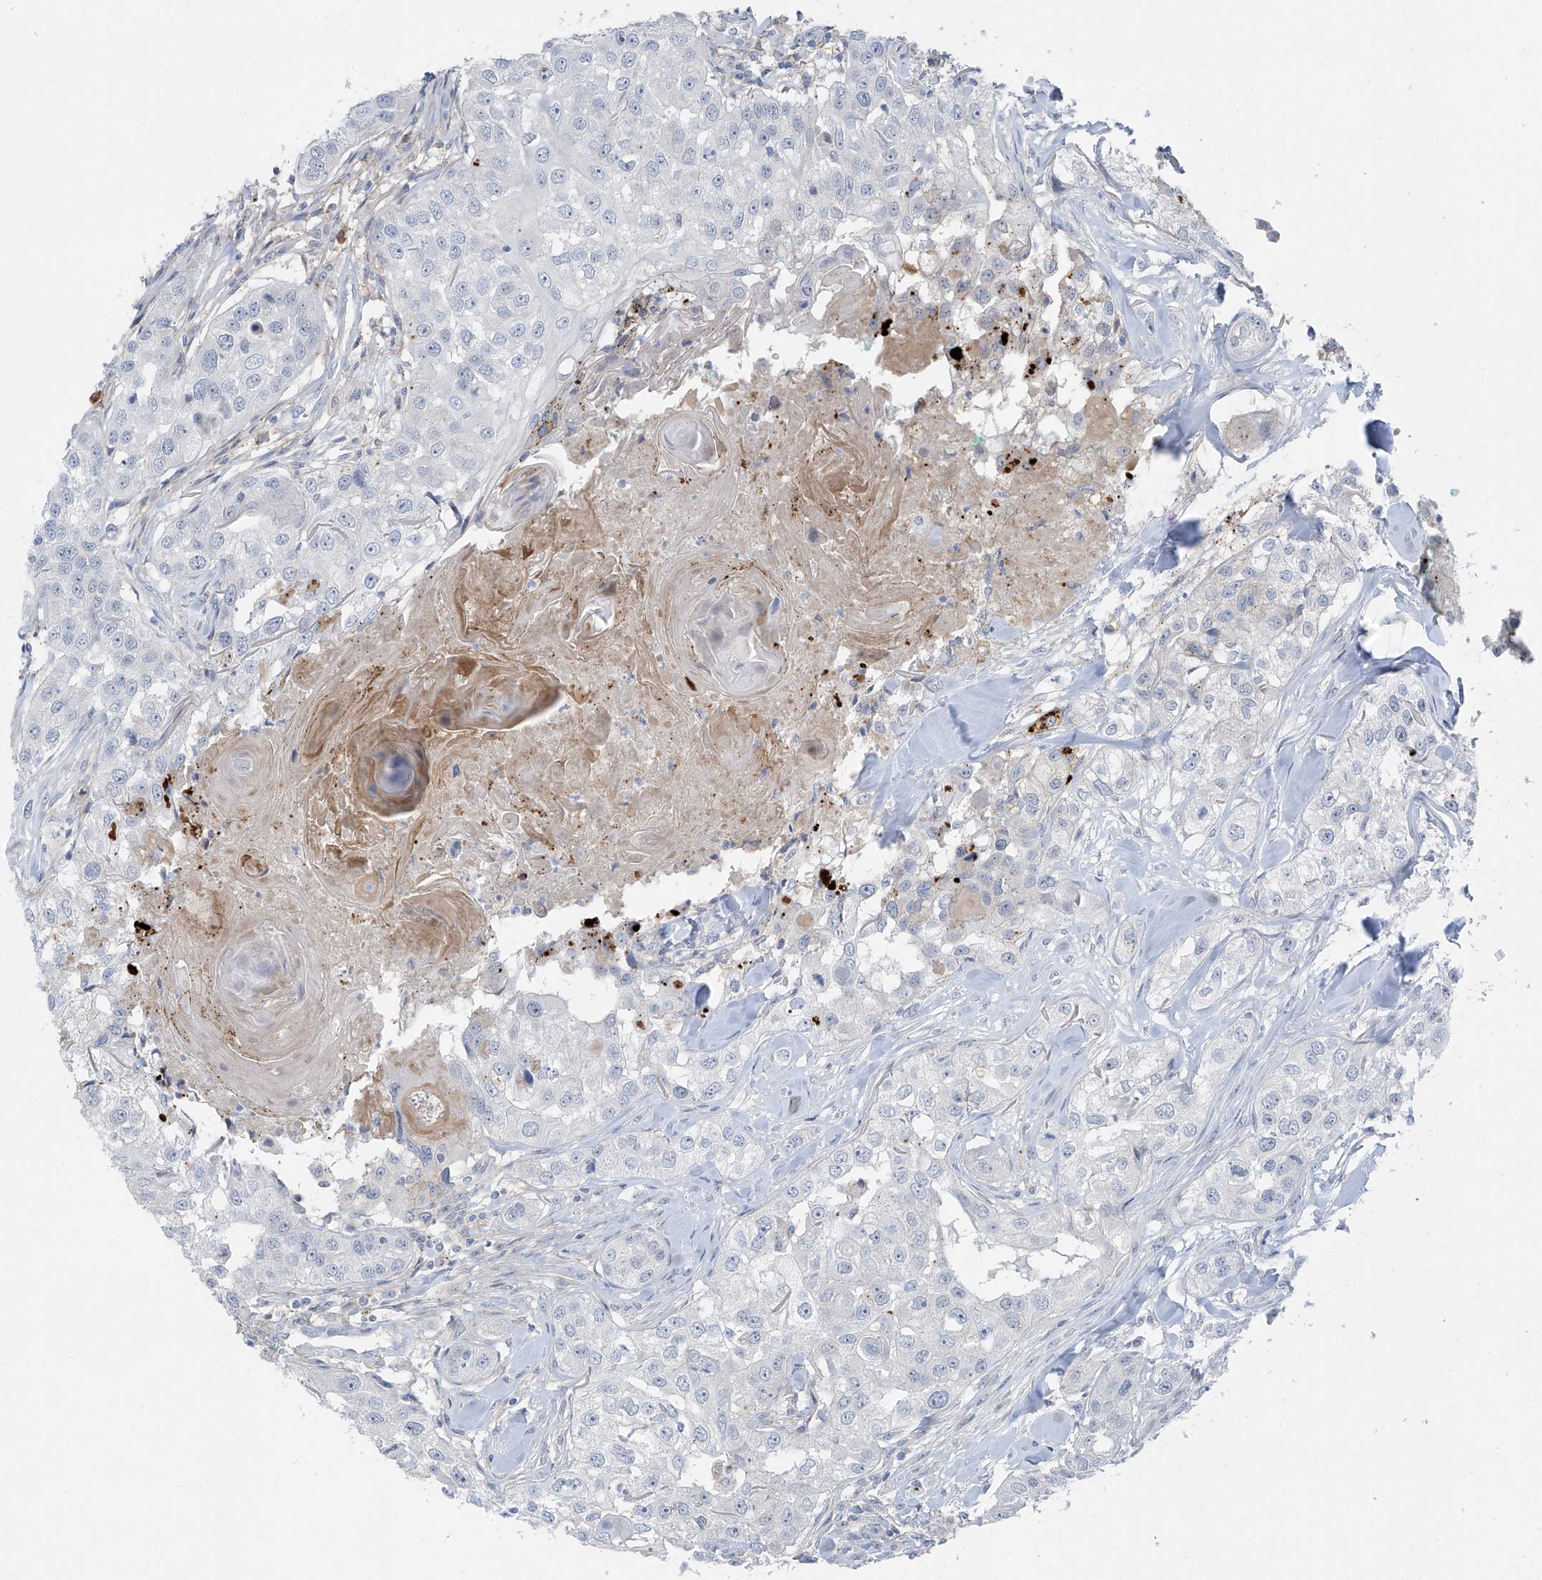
{"staining": {"intensity": "negative", "quantity": "none", "location": "none"}, "tissue": "head and neck cancer", "cell_type": "Tumor cells", "image_type": "cancer", "snomed": [{"axis": "morphology", "description": "Normal tissue, NOS"}, {"axis": "morphology", "description": "Squamous cell carcinoma, NOS"}, {"axis": "topography", "description": "Skeletal muscle"}, {"axis": "topography", "description": "Head-Neck"}], "caption": "A high-resolution photomicrograph shows immunohistochemistry staining of head and neck cancer (squamous cell carcinoma), which exhibits no significant staining in tumor cells.", "gene": "ZNF793", "patient": {"sex": "male", "age": 51}}